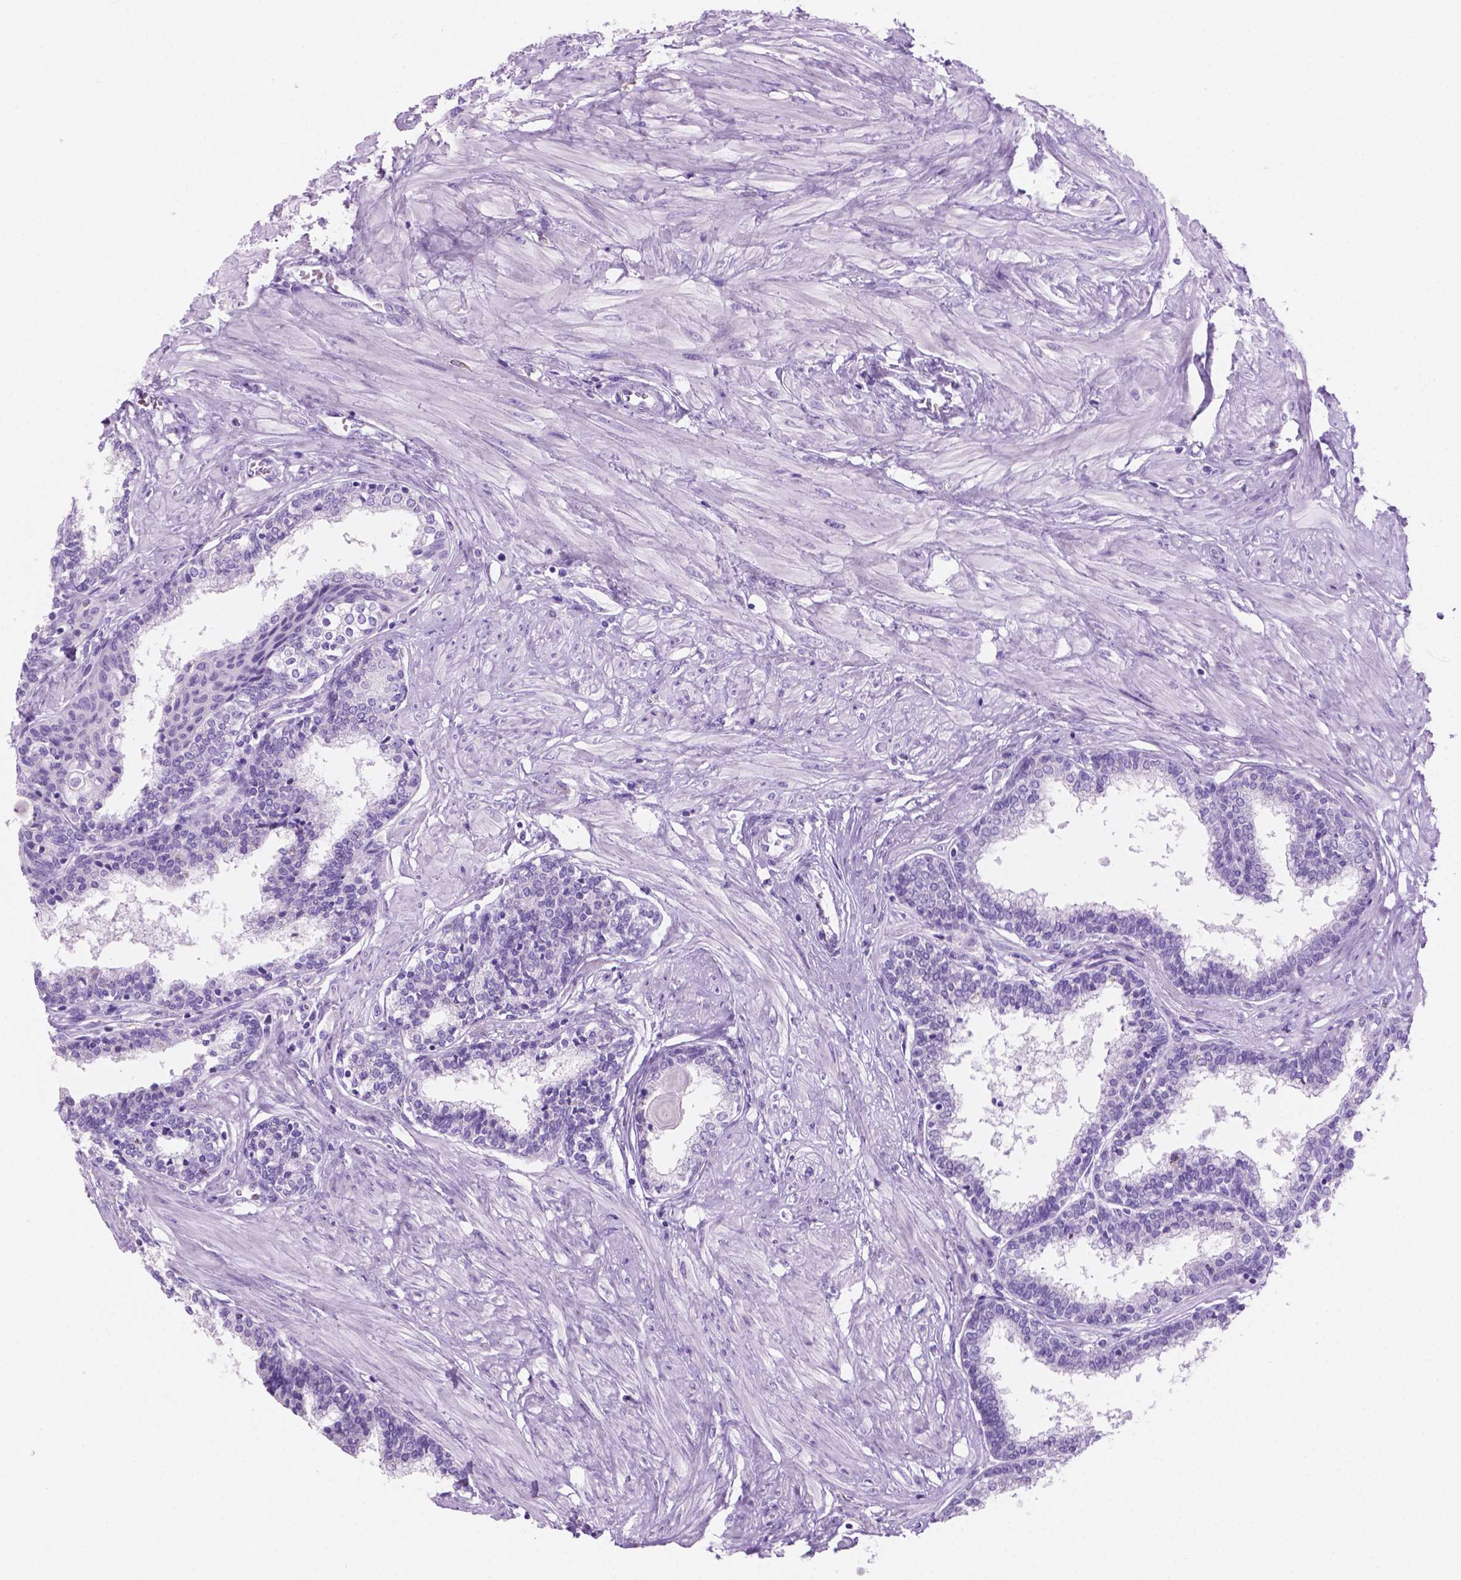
{"staining": {"intensity": "negative", "quantity": "none", "location": "none"}, "tissue": "prostate", "cell_type": "Glandular cells", "image_type": "normal", "snomed": [{"axis": "morphology", "description": "Normal tissue, NOS"}, {"axis": "topography", "description": "Prostate"}], "caption": "A high-resolution micrograph shows immunohistochemistry (IHC) staining of normal prostate, which demonstrates no significant expression in glandular cells.", "gene": "GRIN2B", "patient": {"sex": "male", "age": 55}}